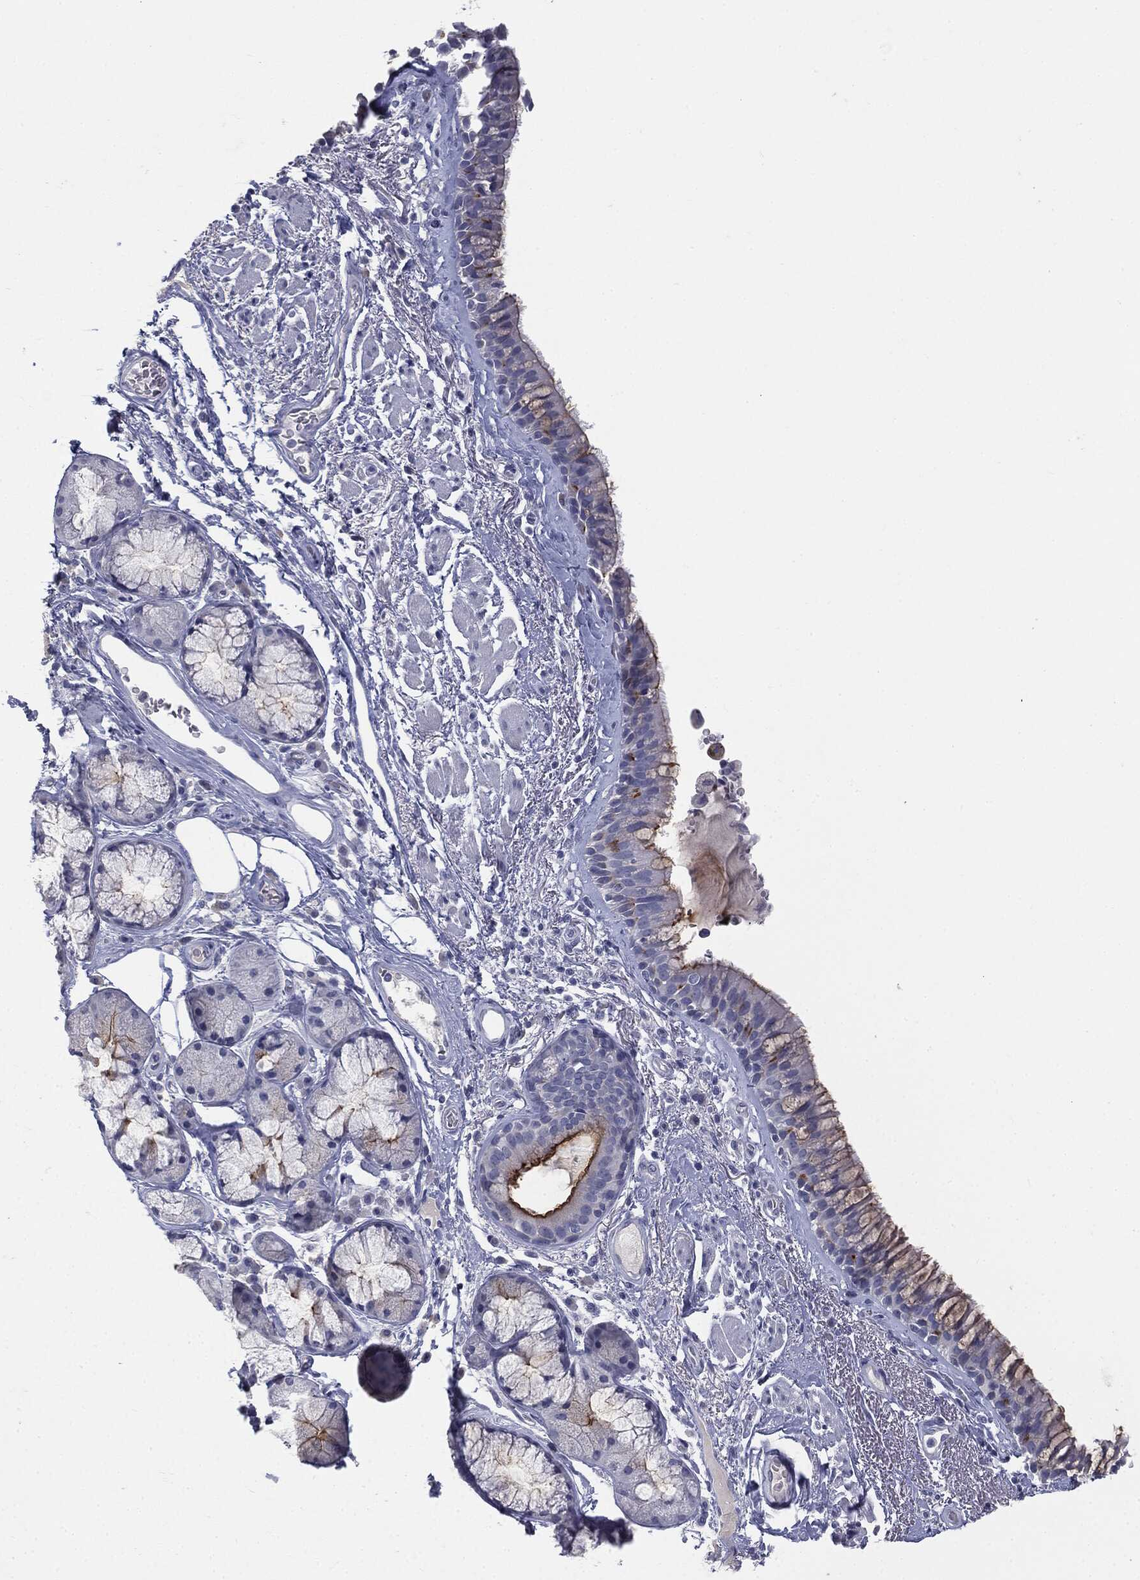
{"staining": {"intensity": "negative", "quantity": "none", "location": "none"}, "tissue": "bronchus", "cell_type": "Respiratory epithelial cells", "image_type": "normal", "snomed": [{"axis": "morphology", "description": "Normal tissue, NOS"}, {"axis": "topography", "description": "Bronchus"}], "caption": "The immunohistochemistry histopathology image has no significant positivity in respiratory epithelial cells of bronchus. Nuclei are stained in blue.", "gene": "MUC1", "patient": {"sex": "male", "age": 82}}